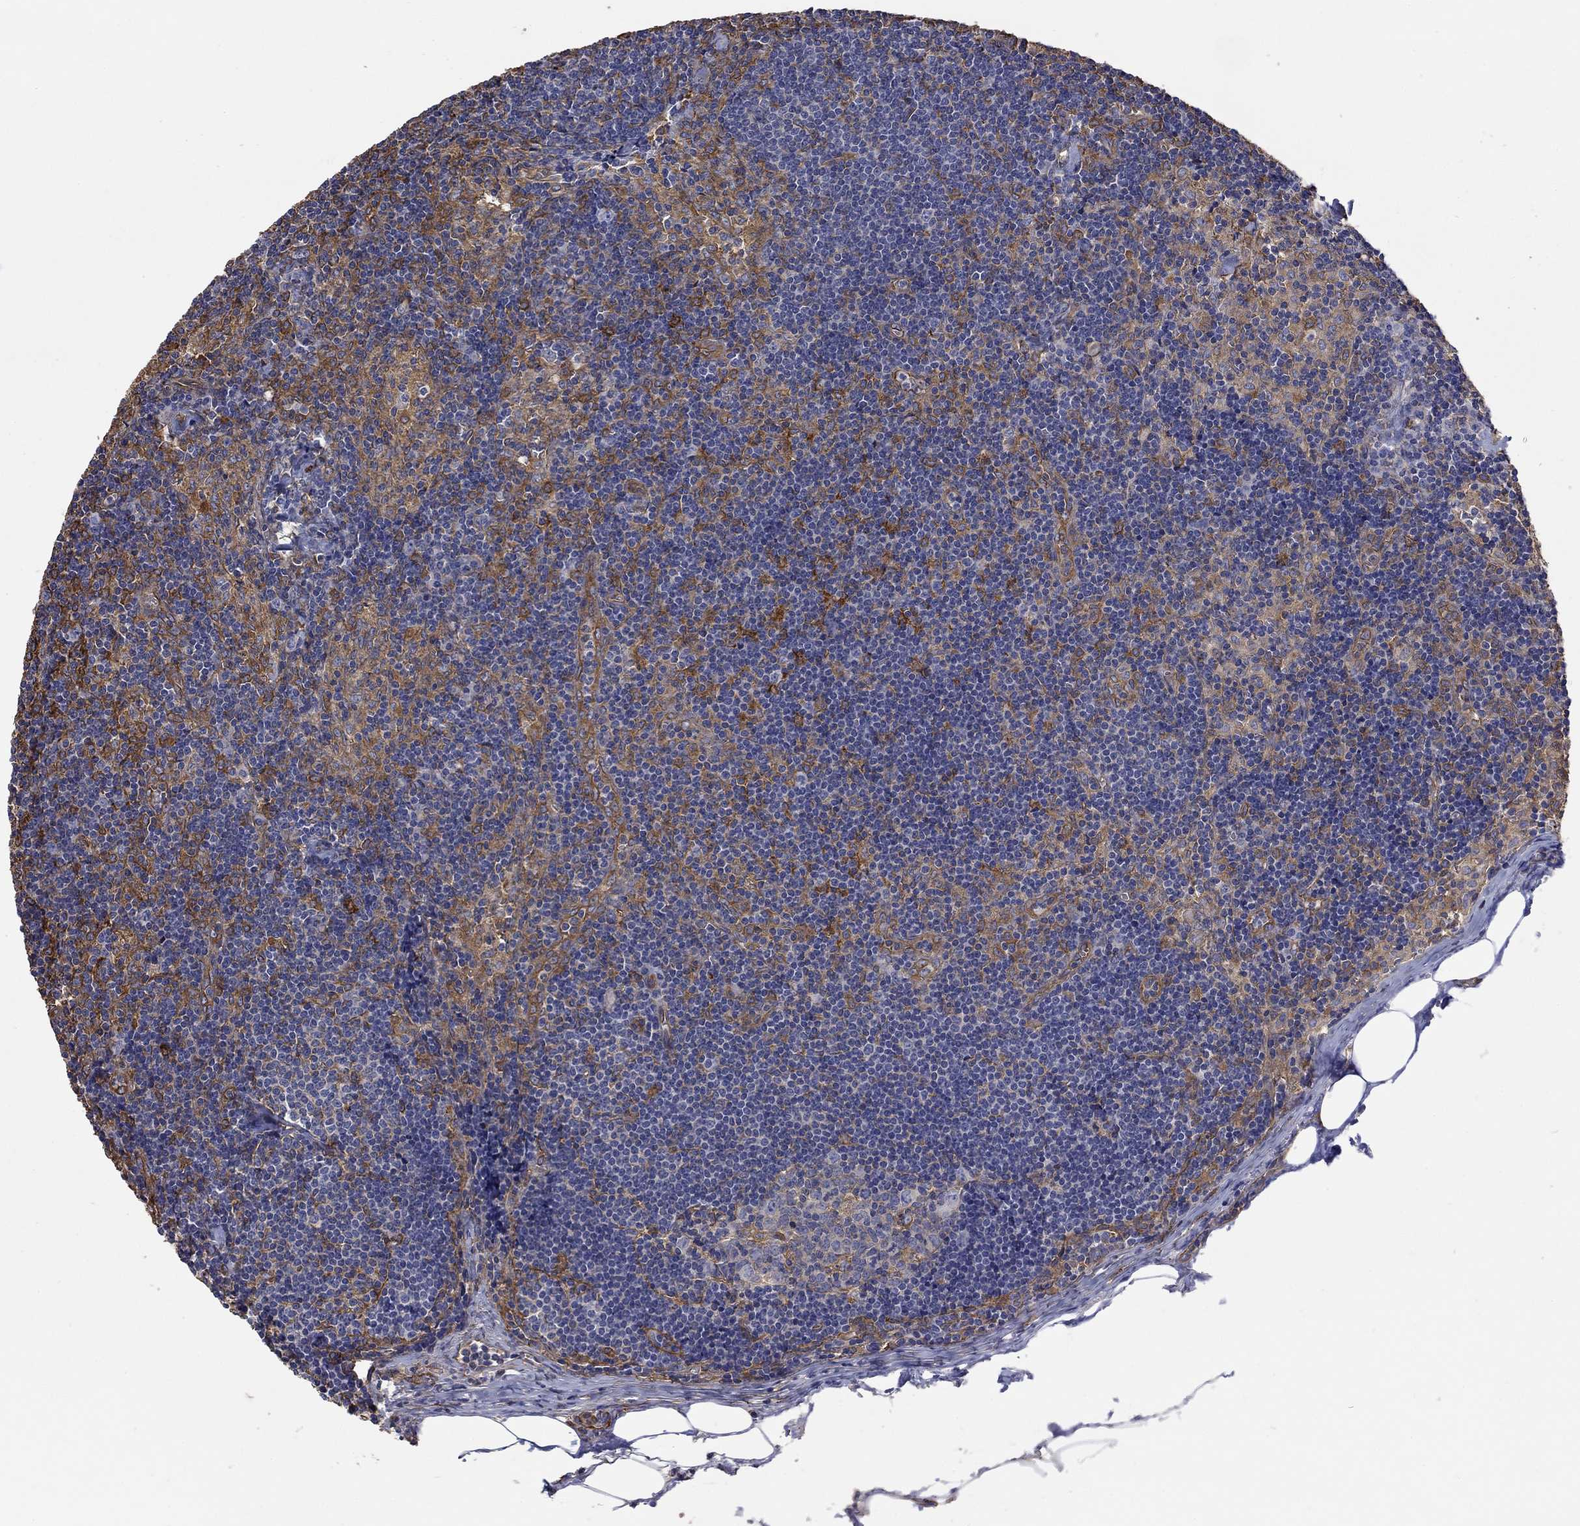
{"staining": {"intensity": "weak", "quantity": "25%-75%", "location": "cytoplasmic/membranous"}, "tissue": "lymph node", "cell_type": "Germinal center cells", "image_type": "normal", "snomed": [{"axis": "morphology", "description": "Normal tissue, NOS"}, {"axis": "topography", "description": "Lymph node"}], "caption": "This micrograph demonstrates immunohistochemistry (IHC) staining of unremarkable human lymph node, with low weak cytoplasmic/membranous positivity in approximately 25%-75% of germinal center cells.", "gene": "DPYSL2", "patient": {"sex": "female", "age": 51}}